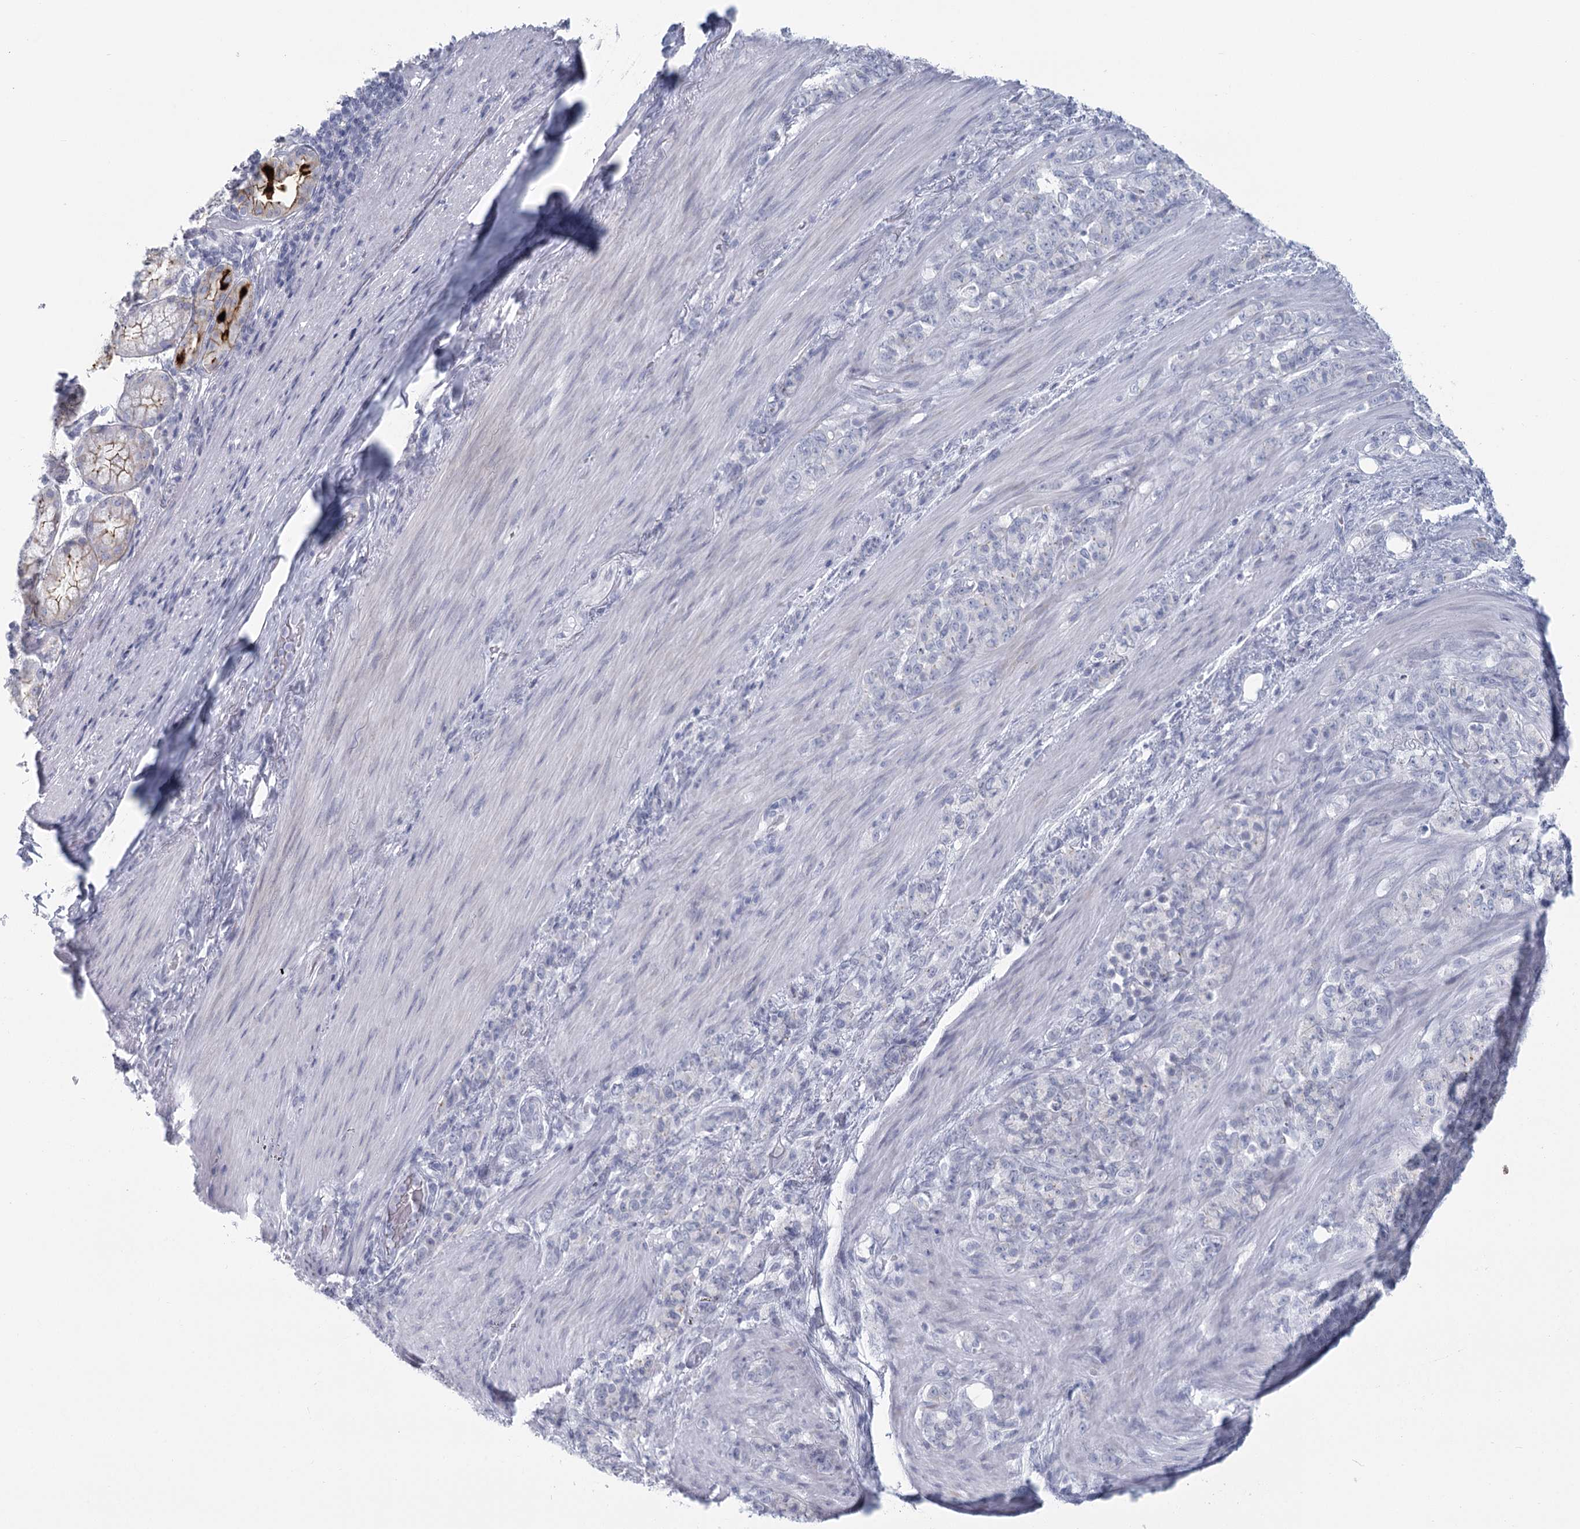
{"staining": {"intensity": "negative", "quantity": "none", "location": "none"}, "tissue": "stomach cancer", "cell_type": "Tumor cells", "image_type": "cancer", "snomed": [{"axis": "morphology", "description": "Adenocarcinoma, NOS"}, {"axis": "topography", "description": "Stomach"}], "caption": "An IHC image of stomach cancer (adenocarcinoma) is shown. There is no staining in tumor cells of stomach cancer (adenocarcinoma).", "gene": "WNT8B", "patient": {"sex": "female", "age": 79}}